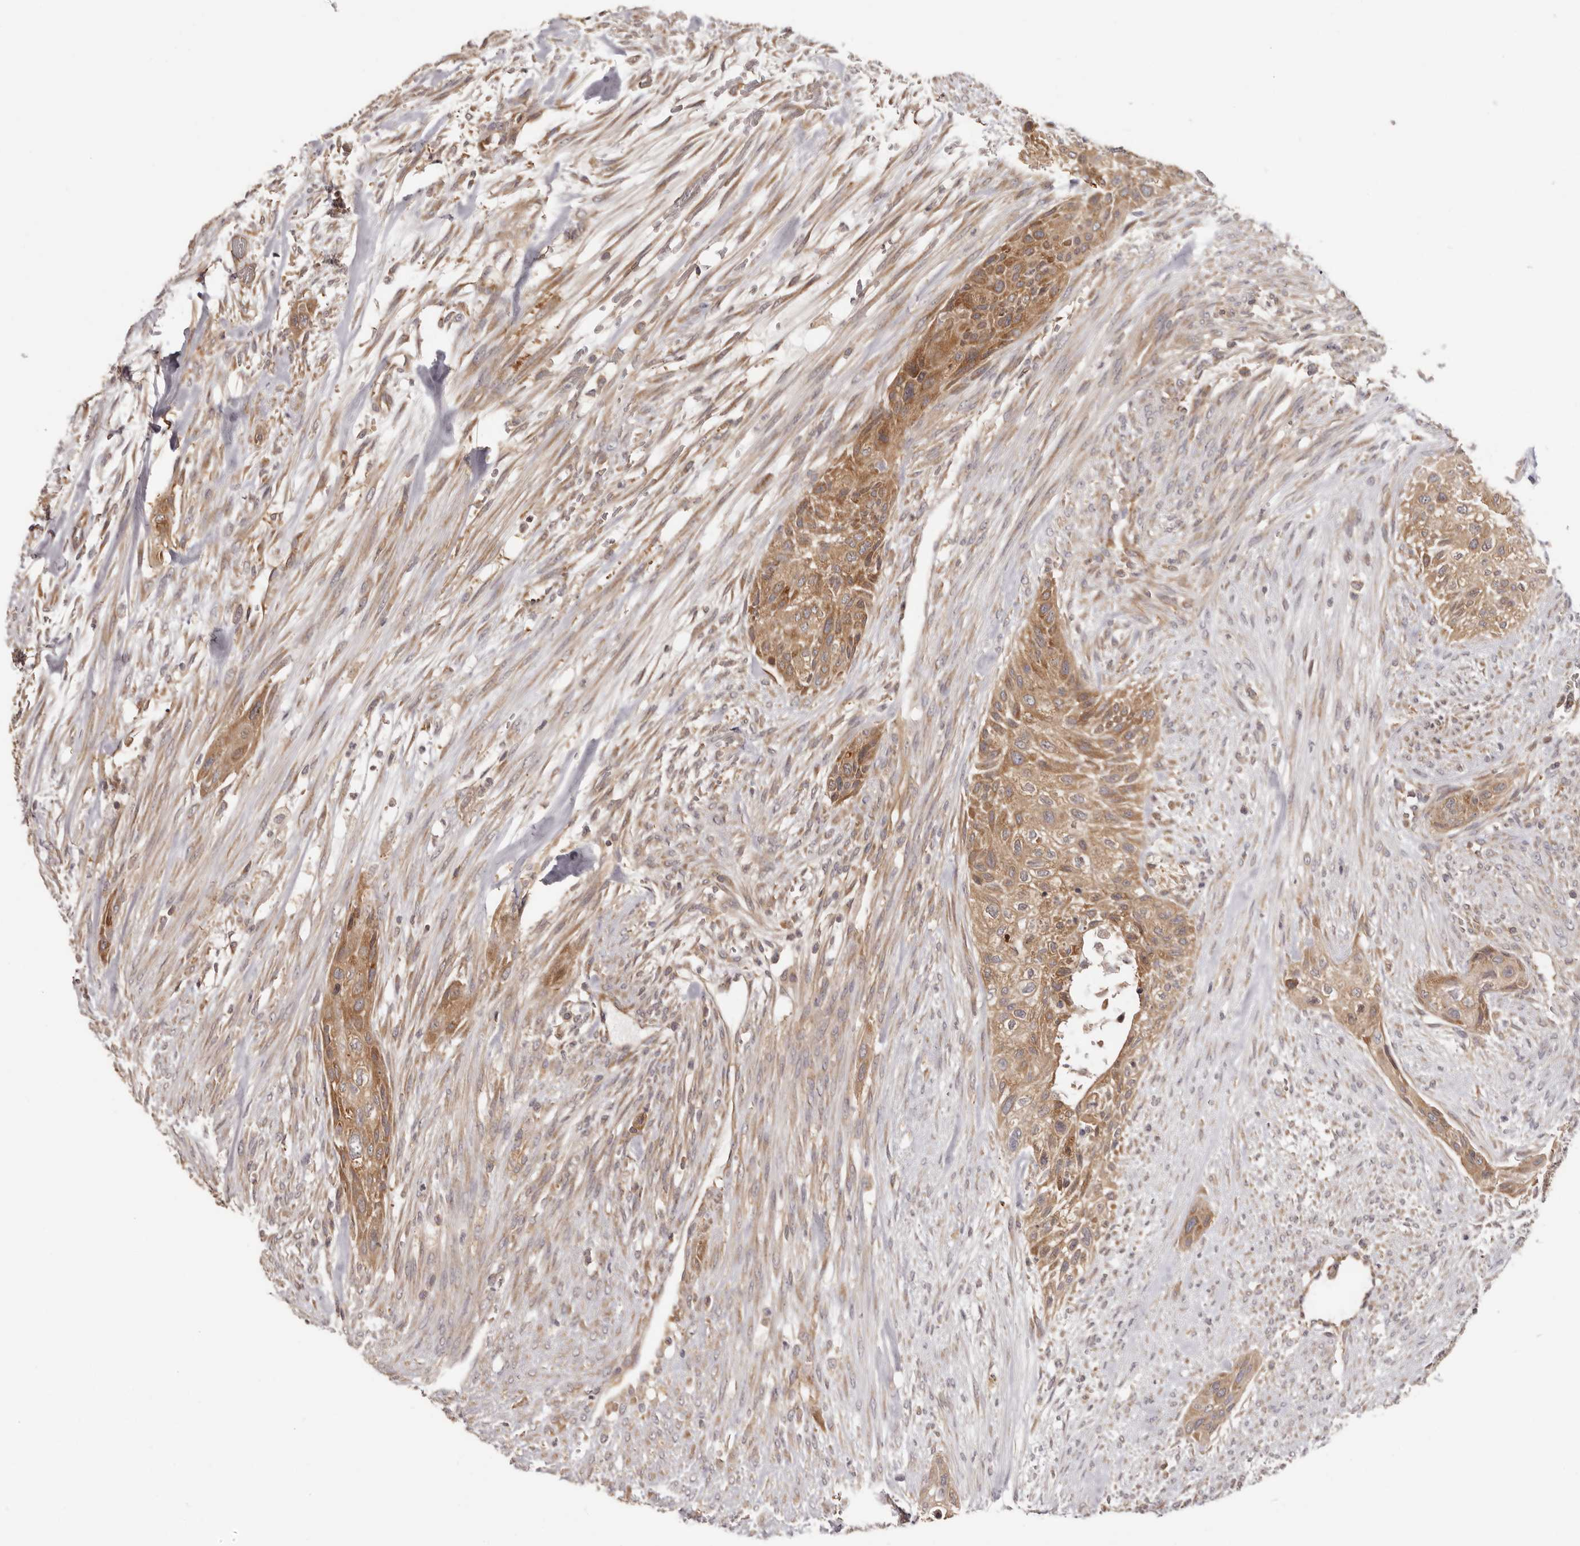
{"staining": {"intensity": "moderate", "quantity": ">75%", "location": "cytoplasmic/membranous"}, "tissue": "urothelial cancer", "cell_type": "Tumor cells", "image_type": "cancer", "snomed": [{"axis": "morphology", "description": "Urothelial carcinoma, High grade"}, {"axis": "topography", "description": "Urinary bladder"}], "caption": "This is a histology image of immunohistochemistry (IHC) staining of urothelial cancer, which shows moderate positivity in the cytoplasmic/membranous of tumor cells.", "gene": "EEF1E1", "patient": {"sex": "male", "age": 35}}